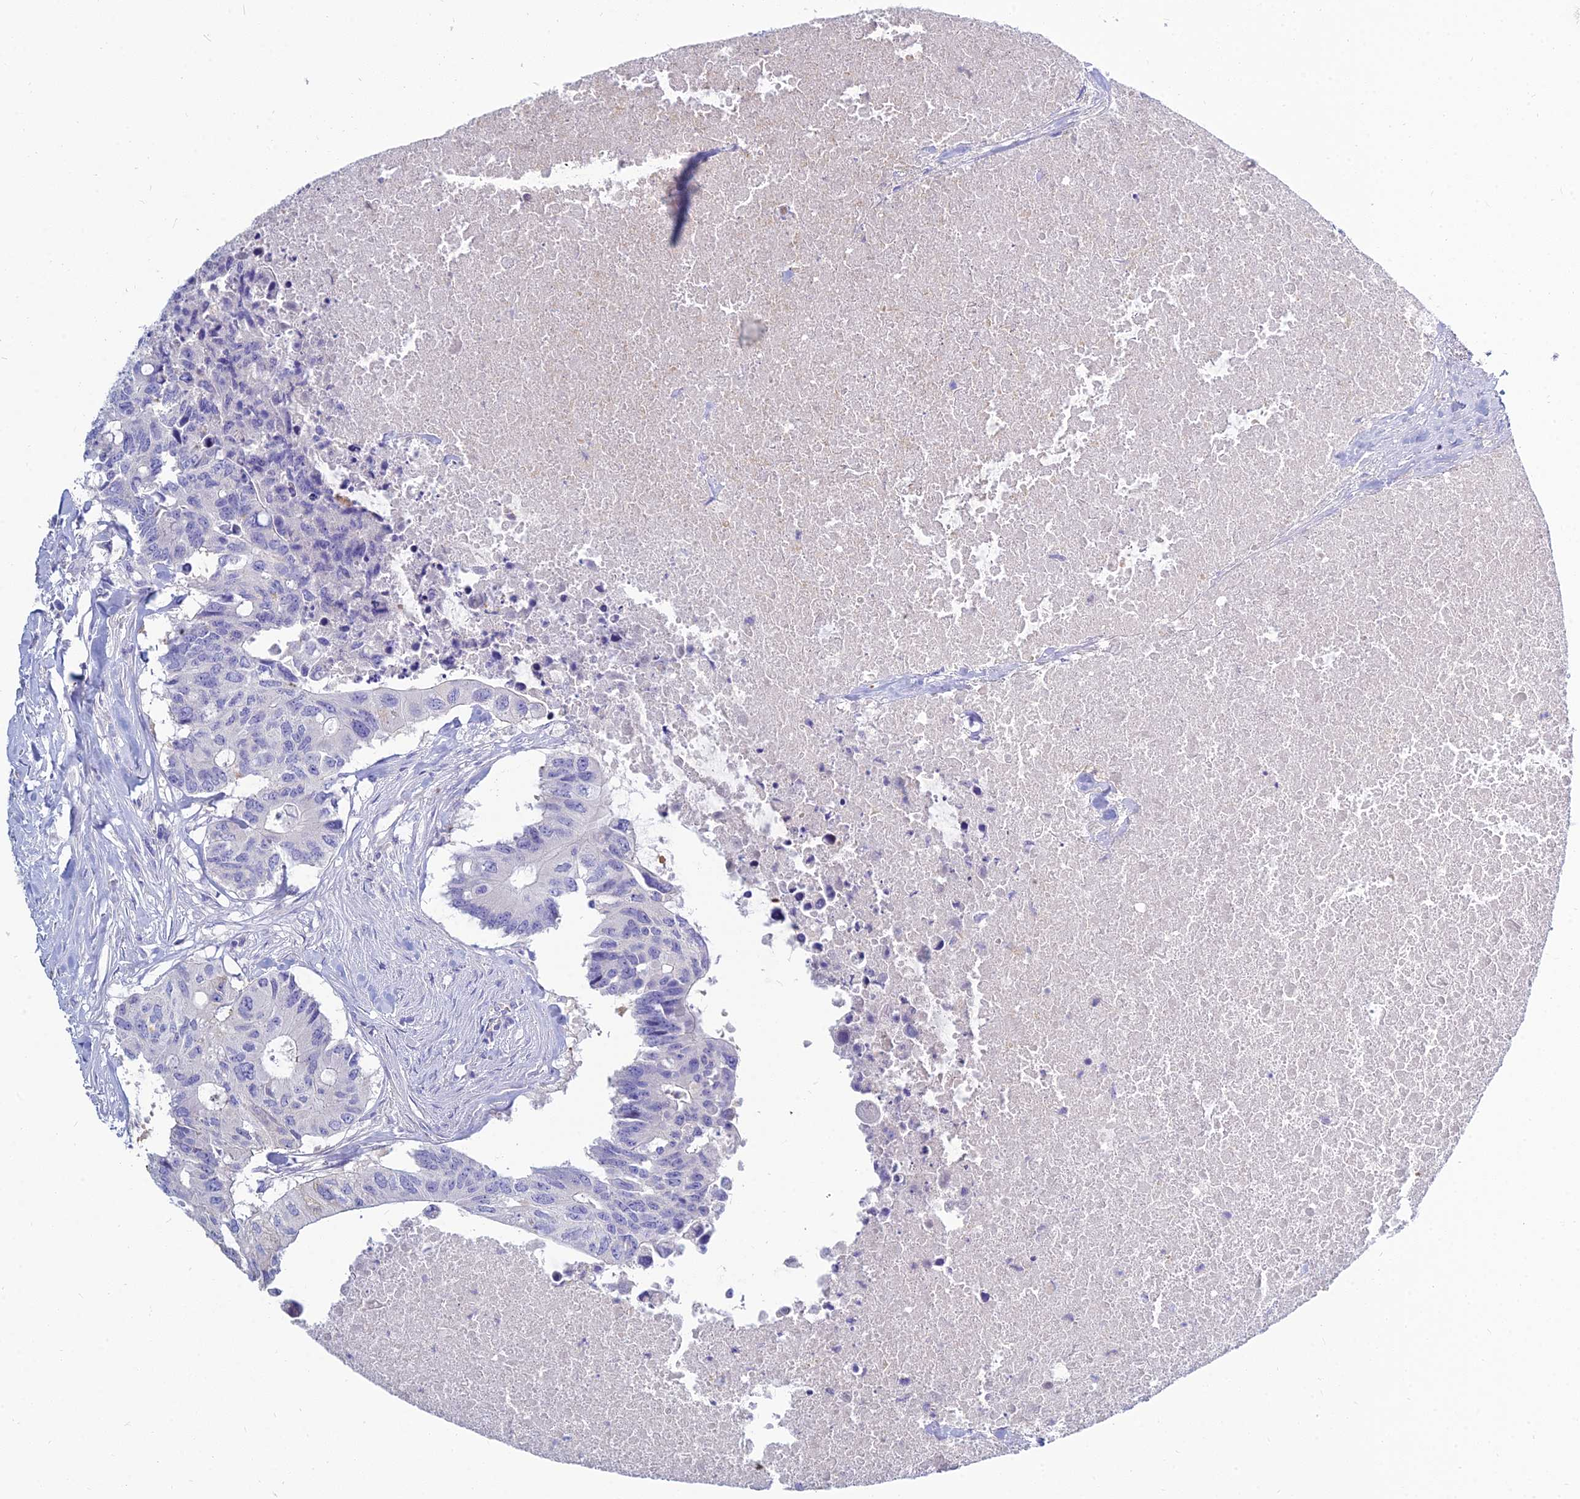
{"staining": {"intensity": "negative", "quantity": "none", "location": "none"}, "tissue": "colorectal cancer", "cell_type": "Tumor cells", "image_type": "cancer", "snomed": [{"axis": "morphology", "description": "Adenocarcinoma, NOS"}, {"axis": "topography", "description": "Colon"}], "caption": "A photomicrograph of adenocarcinoma (colorectal) stained for a protein shows no brown staining in tumor cells.", "gene": "ZNF552", "patient": {"sex": "male", "age": 71}}